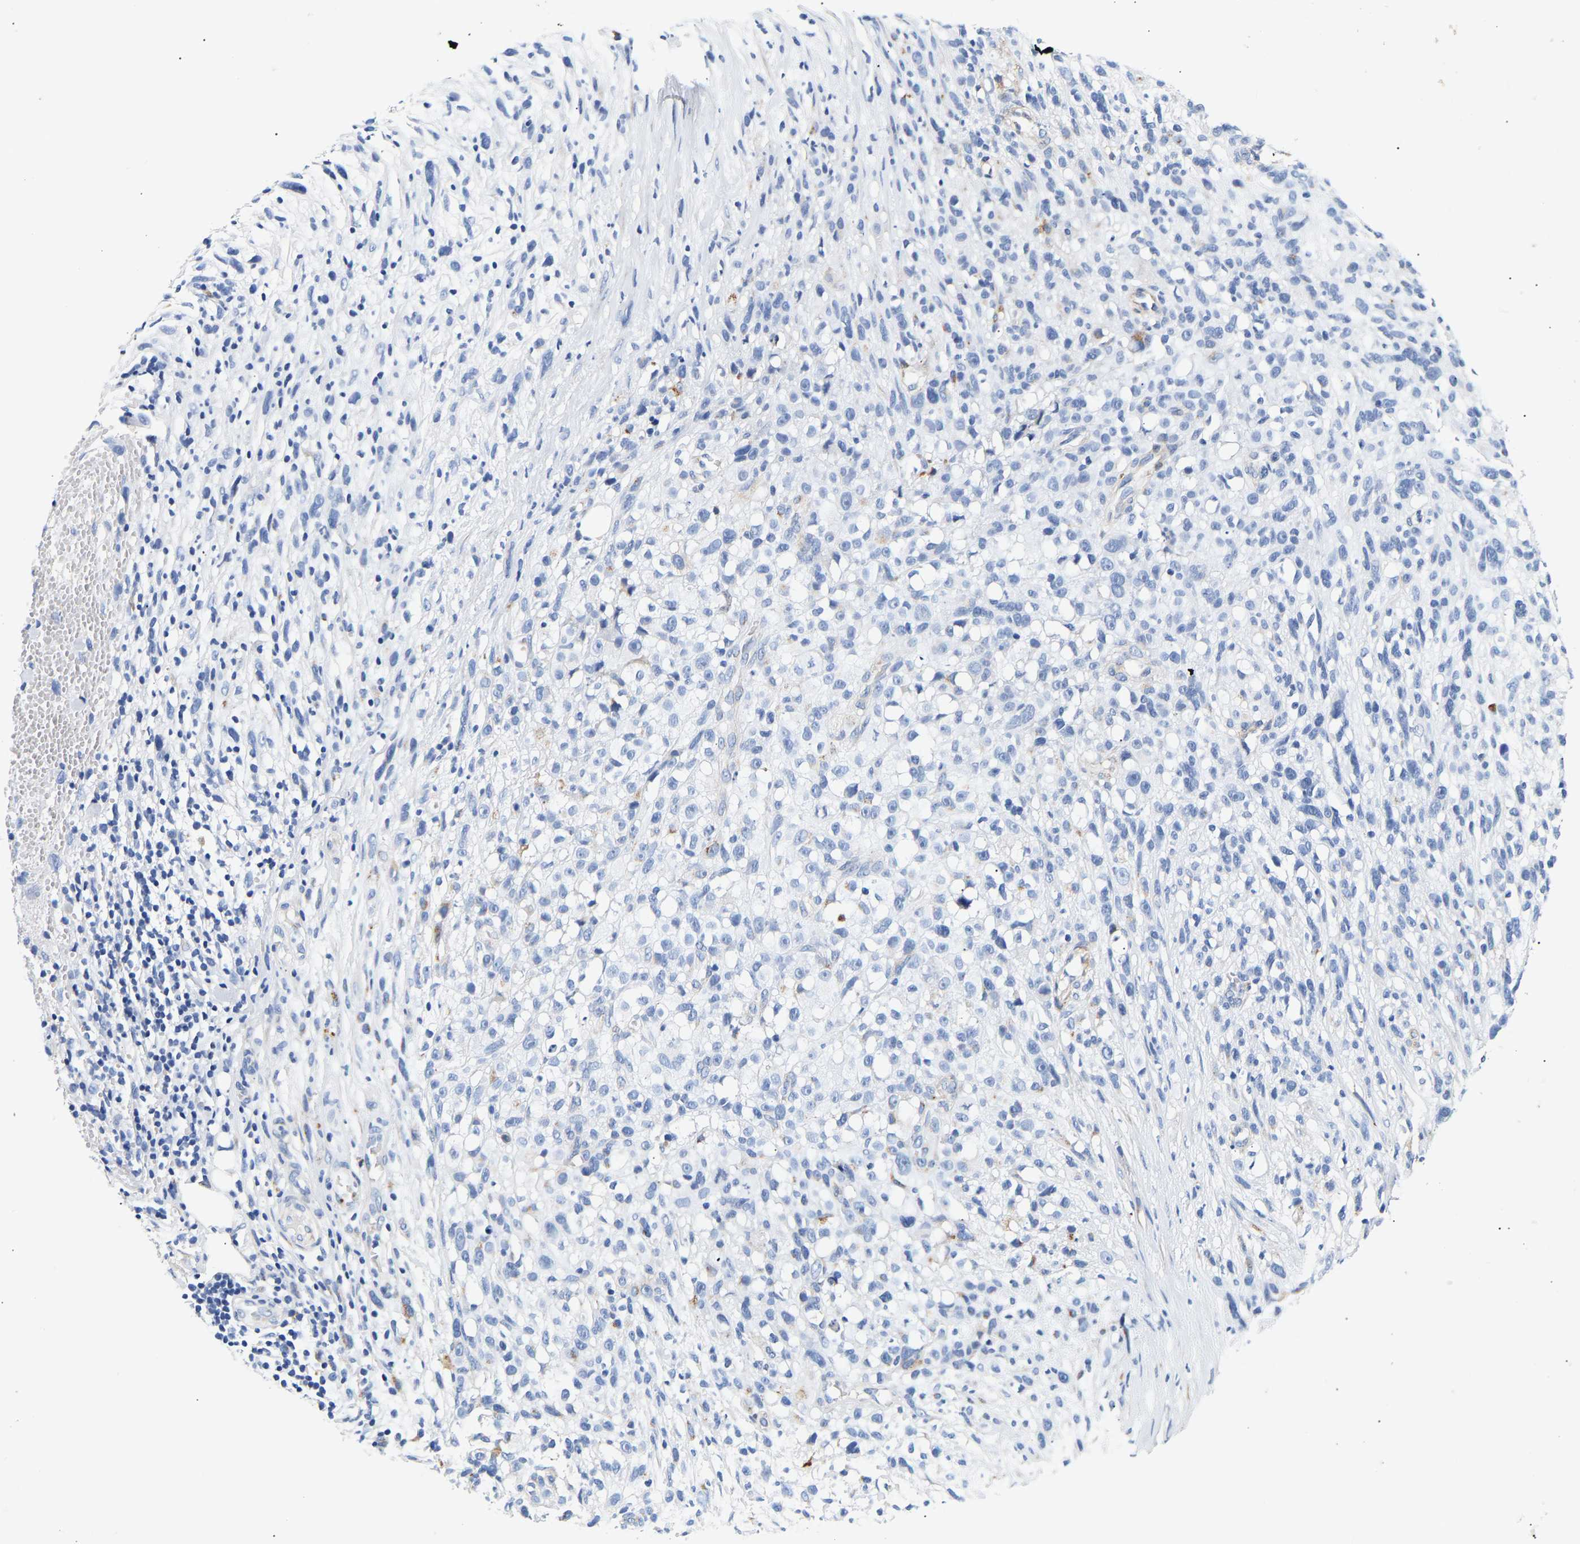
{"staining": {"intensity": "negative", "quantity": "none", "location": "none"}, "tissue": "melanoma", "cell_type": "Tumor cells", "image_type": "cancer", "snomed": [{"axis": "morphology", "description": "Malignant melanoma, NOS"}, {"axis": "topography", "description": "Skin"}], "caption": "DAB immunohistochemical staining of human malignant melanoma shows no significant expression in tumor cells. (Immunohistochemistry (ihc), brightfield microscopy, high magnification).", "gene": "IGFBP7", "patient": {"sex": "female", "age": 55}}